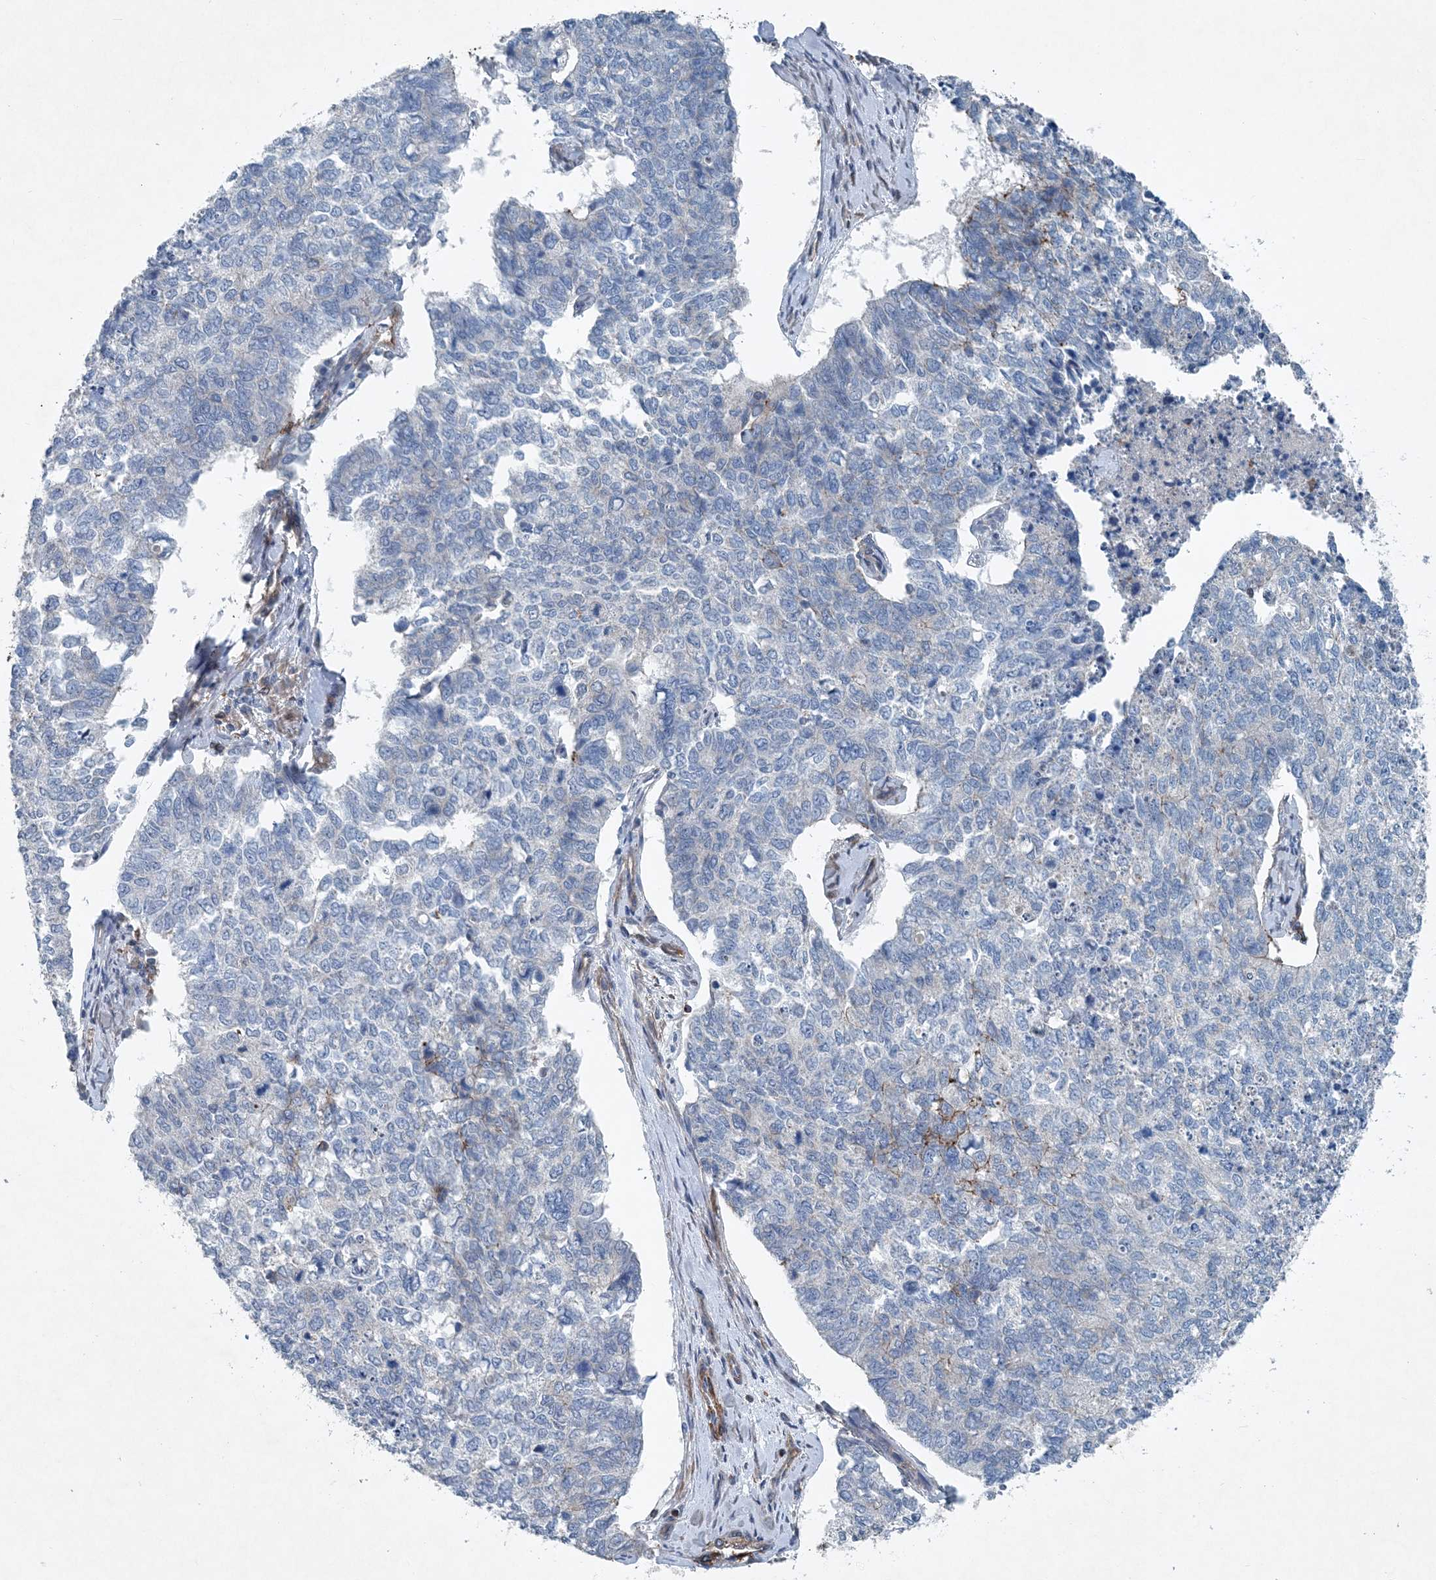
{"staining": {"intensity": "negative", "quantity": "none", "location": "none"}, "tissue": "cervical cancer", "cell_type": "Tumor cells", "image_type": "cancer", "snomed": [{"axis": "morphology", "description": "Squamous cell carcinoma, NOS"}, {"axis": "topography", "description": "Cervix"}], "caption": "Immunohistochemistry histopathology image of cervical squamous cell carcinoma stained for a protein (brown), which demonstrates no staining in tumor cells. Nuclei are stained in blue.", "gene": "DGUOK", "patient": {"sex": "female", "age": 63}}